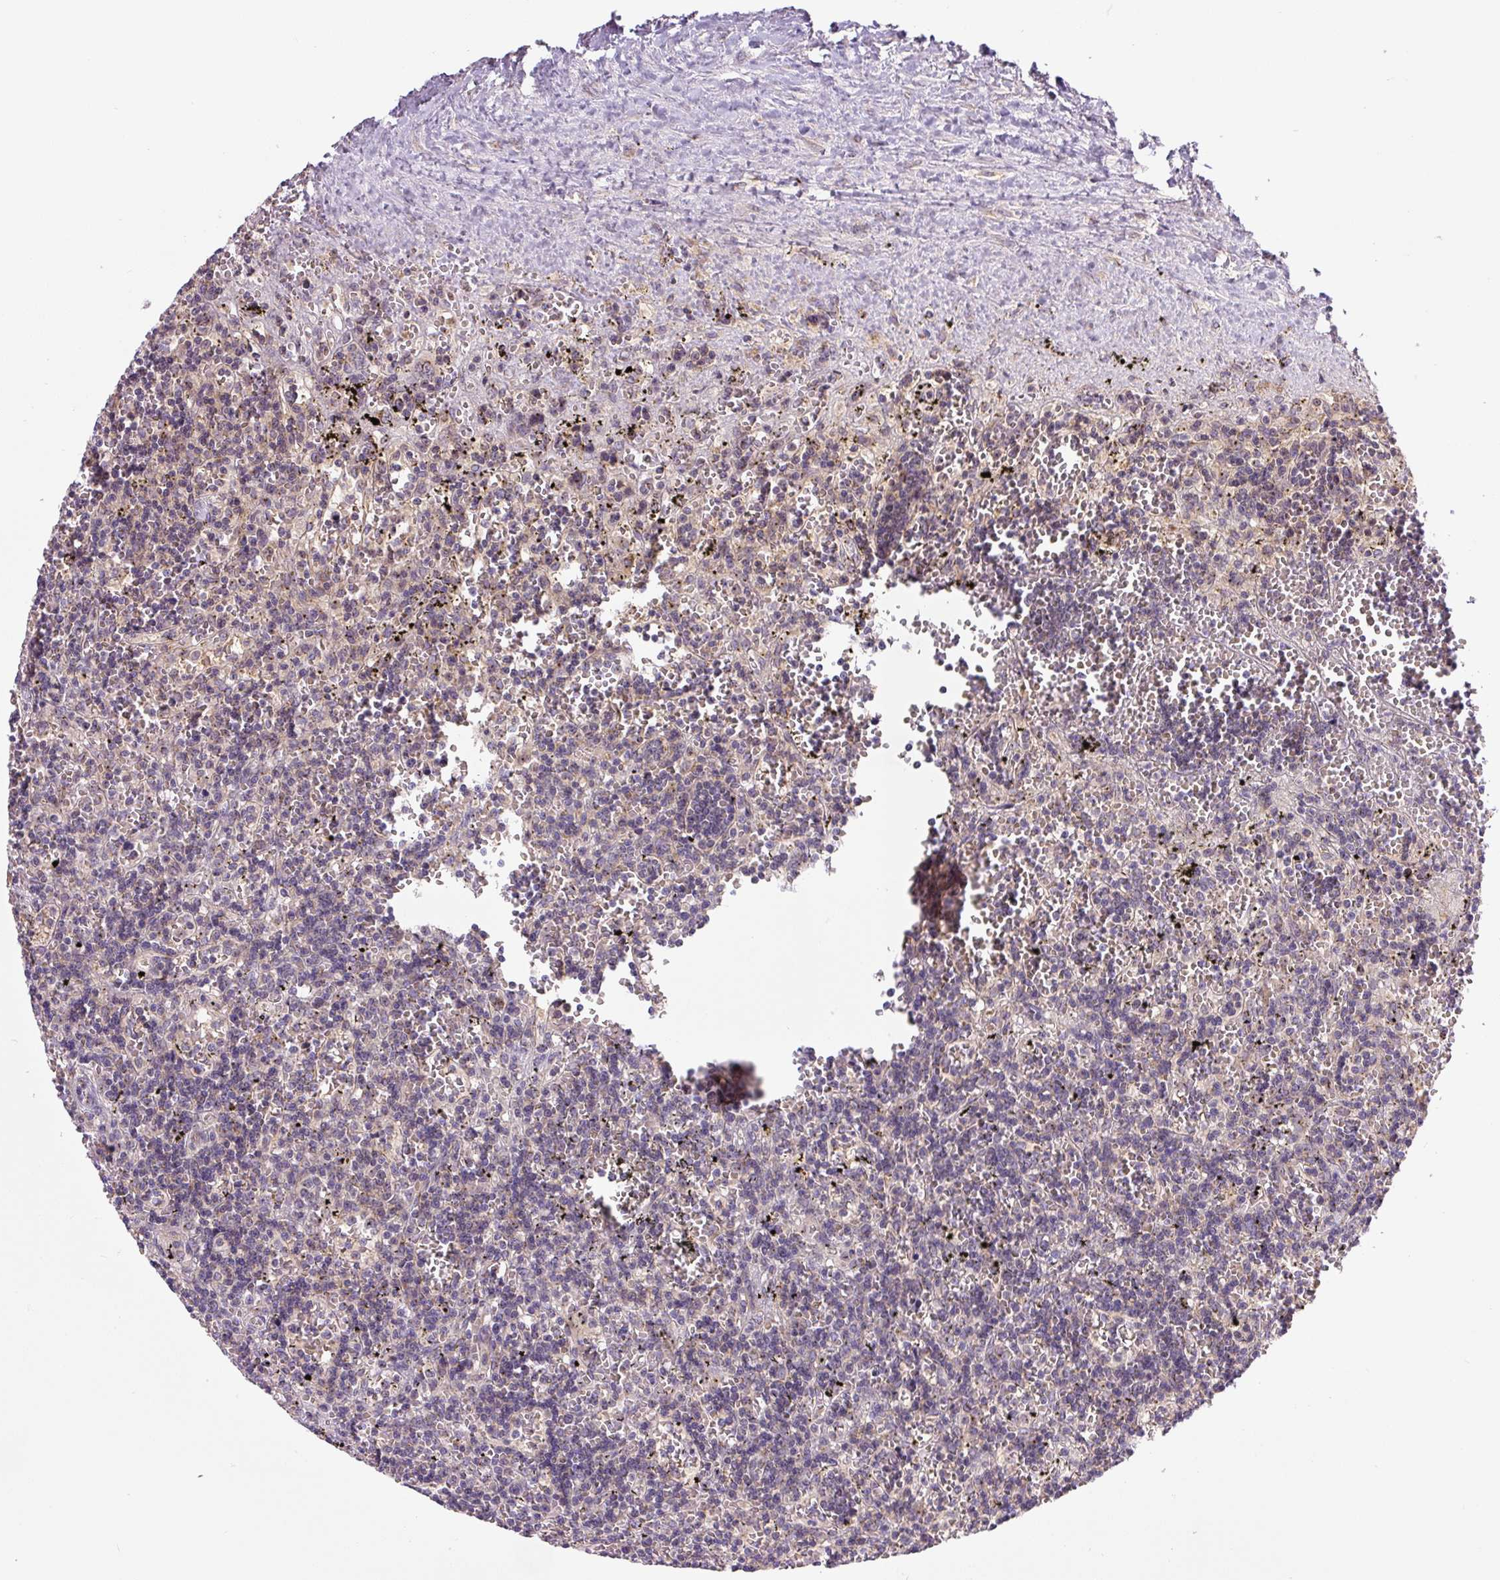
{"staining": {"intensity": "weak", "quantity": "25%-75%", "location": "cytoplasmic/membranous"}, "tissue": "lymphoma", "cell_type": "Tumor cells", "image_type": "cancer", "snomed": [{"axis": "morphology", "description": "Malignant lymphoma, non-Hodgkin's type, Low grade"}, {"axis": "topography", "description": "Spleen"}], "caption": "High-power microscopy captured an immunohistochemistry (IHC) micrograph of malignant lymphoma, non-Hodgkin's type (low-grade), revealing weak cytoplasmic/membranous expression in about 25%-75% of tumor cells.", "gene": "PCM1", "patient": {"sex": "male", "age": 60}}